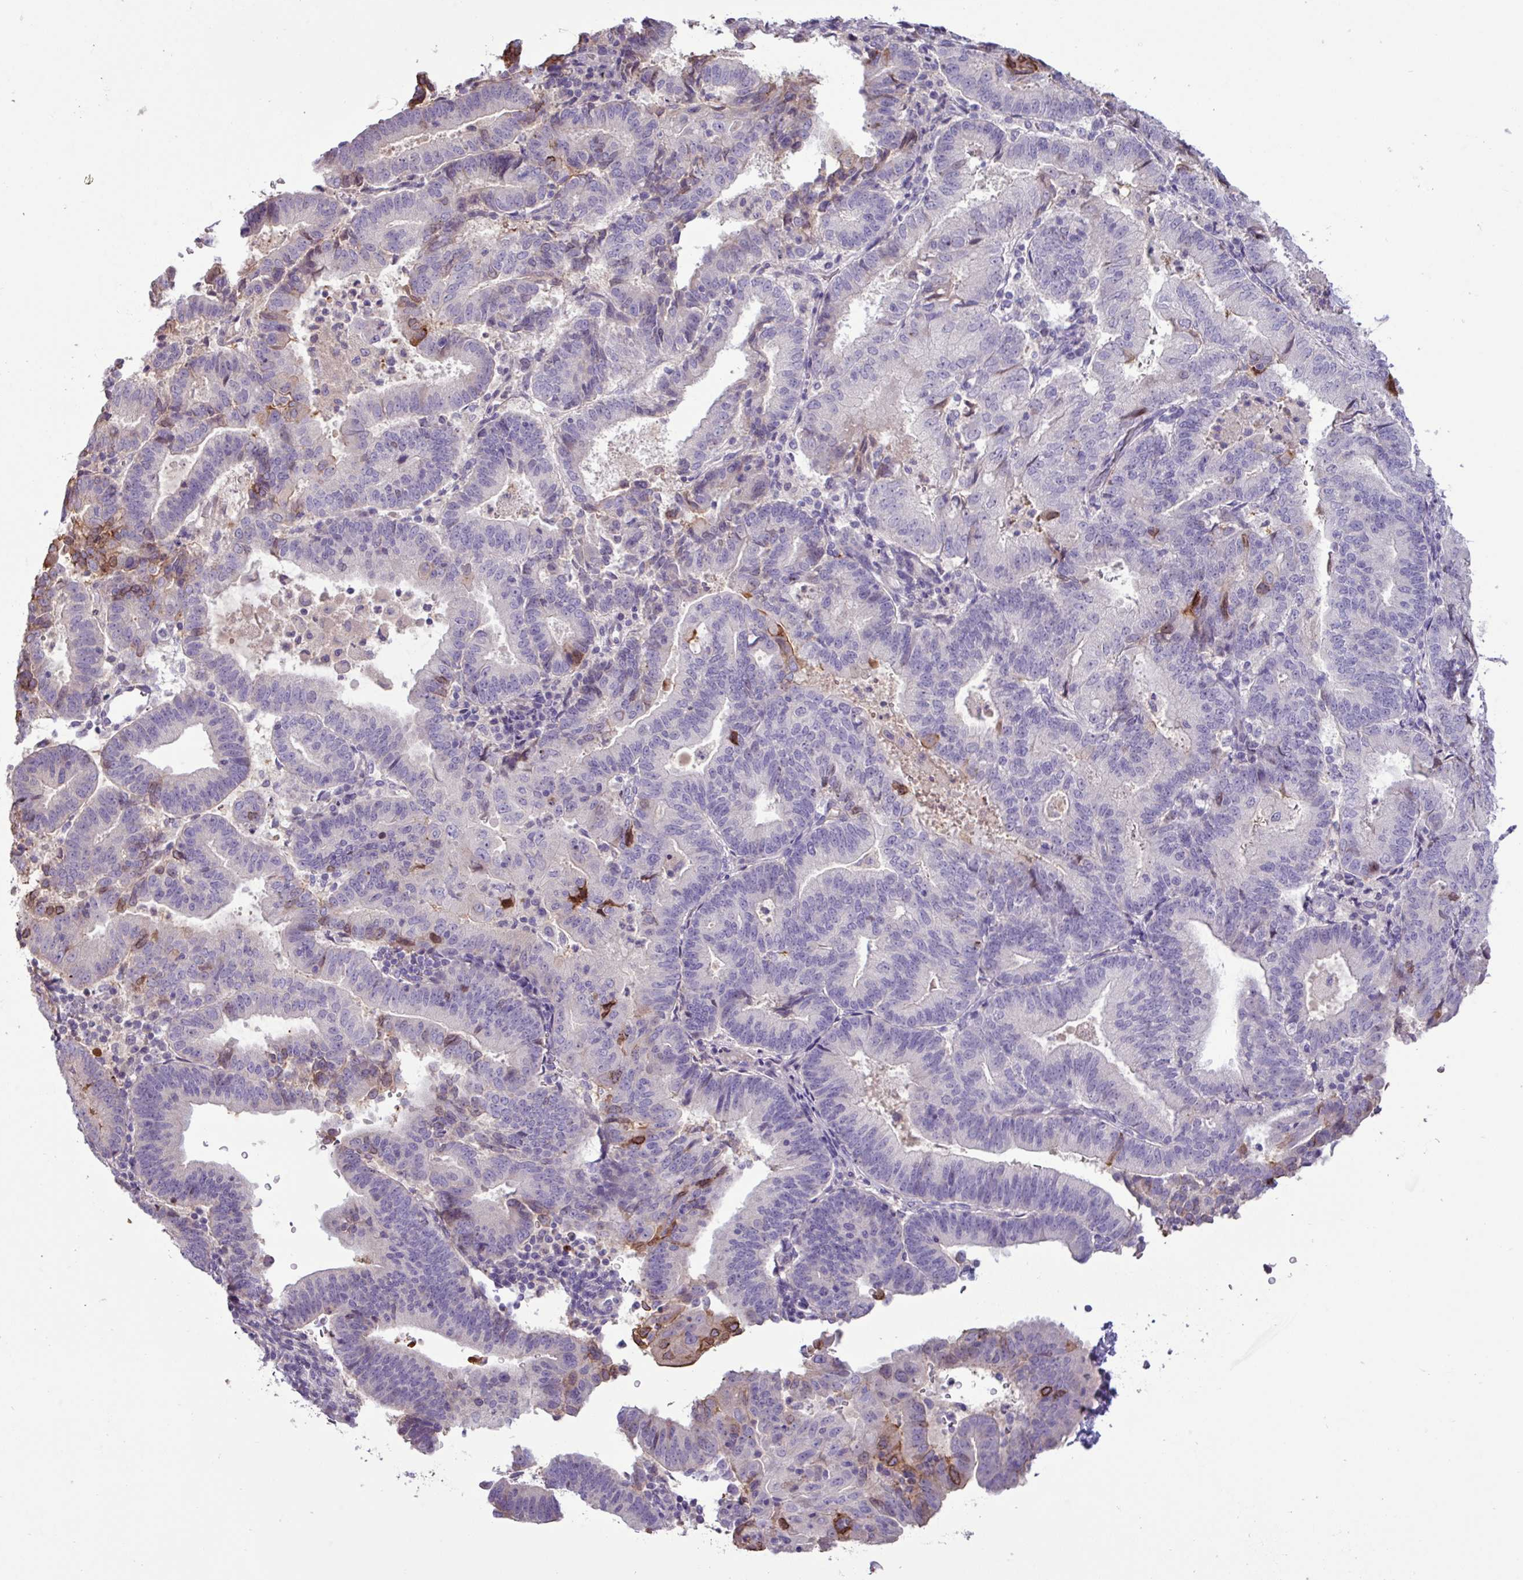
{"staining": {"intensity": "negative", "quantity": "none", "location": "none"}, "tissue": "endometrial cancer", "cell_type": "Tumor cells", "image_type": "cancer", "snomed": [{"axis": "morphology", "description": "Adenocarcinoma, NOS"}, {"axis": "topography", "description": "Endometrium"}], "caption": "Protein analysis of adenocarcinoma (endometrial) exhibits no significant positivity in tumor cells.", "gene": "PNLDC1", "patient": {"sex": "female", "age": 70}}